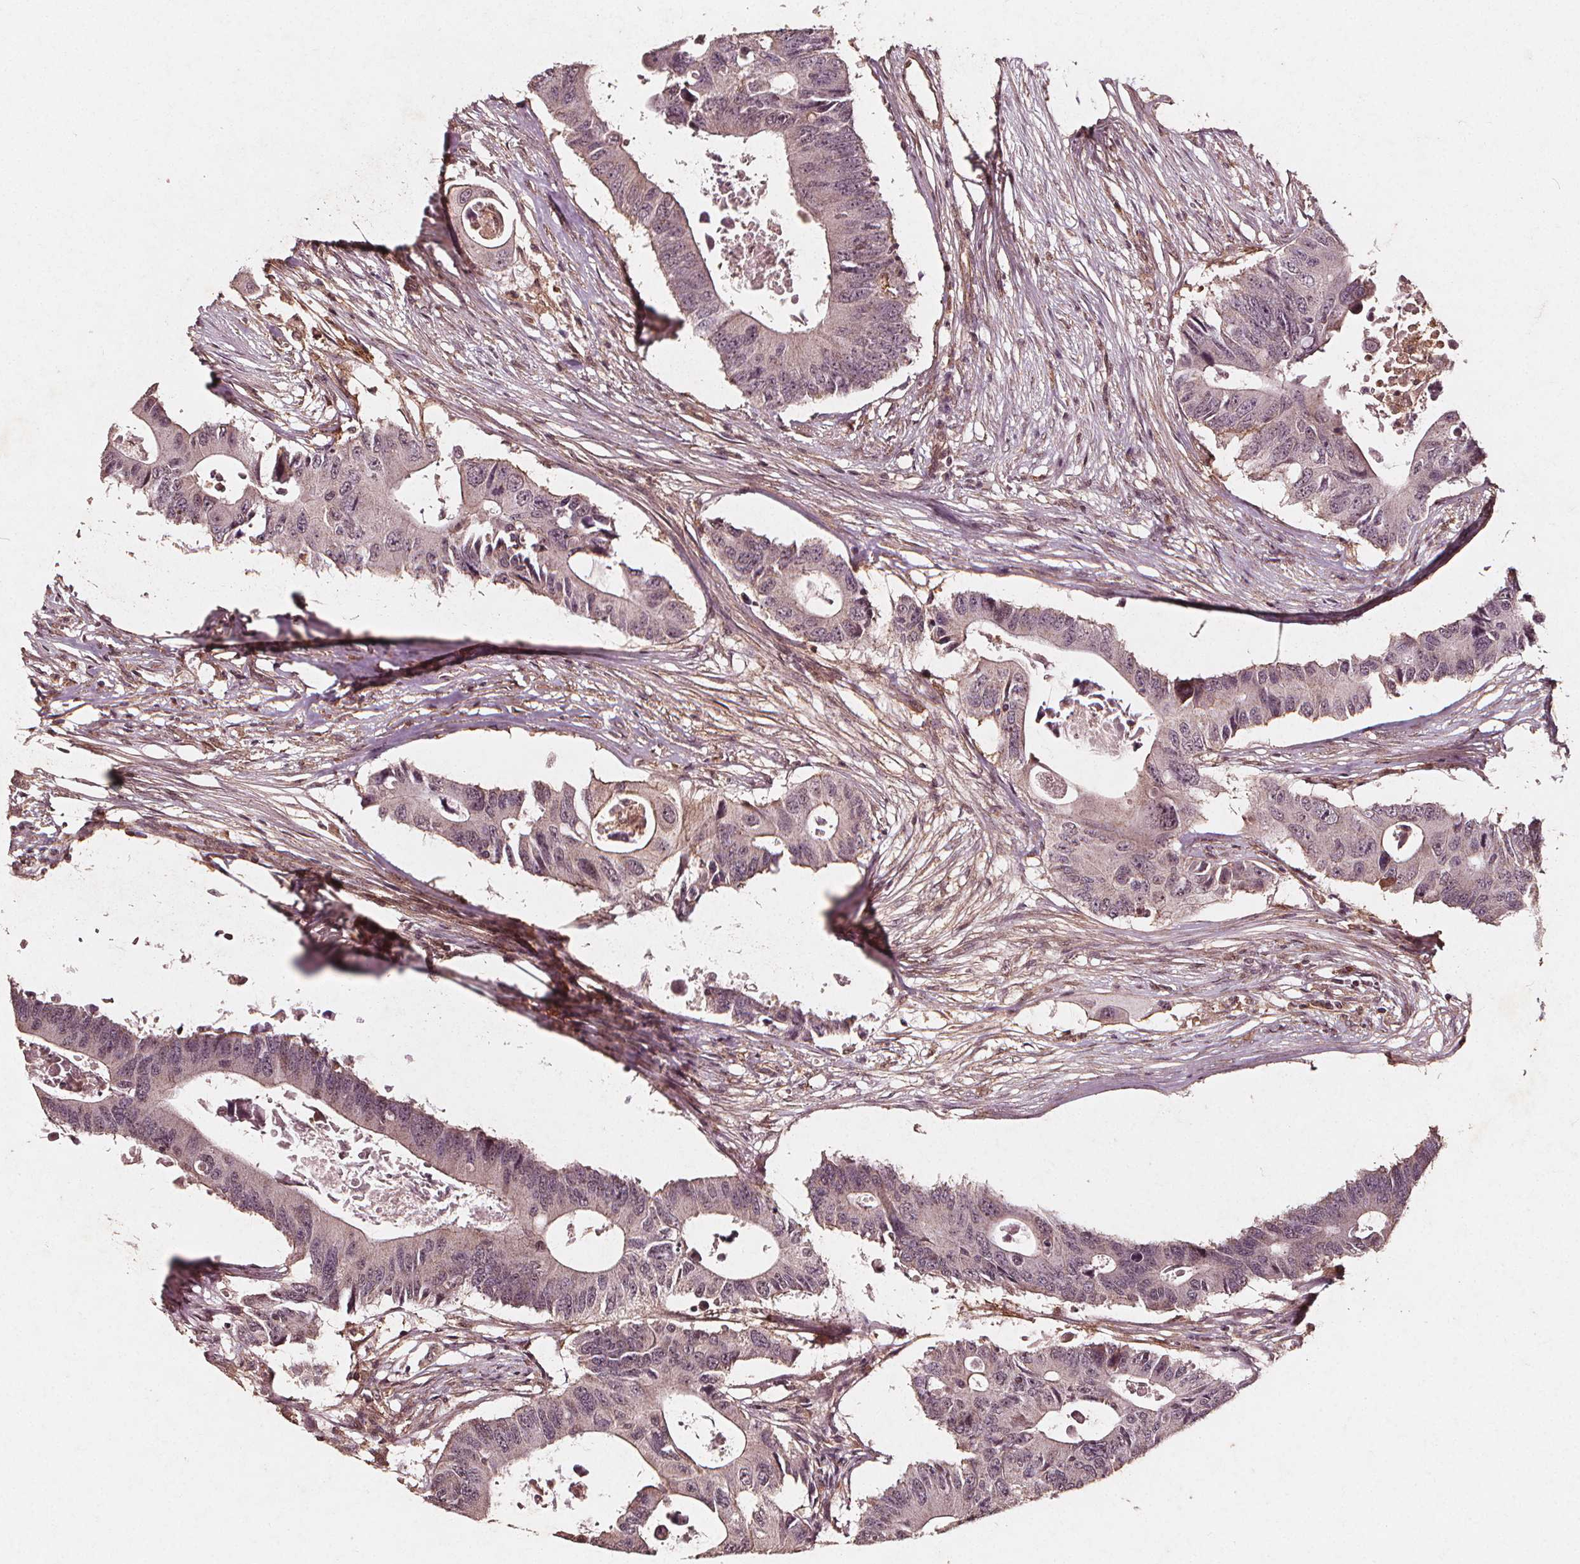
{"staining": {"intensity": "weak", "quantity": "<25%", "location": "cytoplasmic/membranous"}, "tissue": "colorectal cancer", "cell_type": "Tumor cells", "image_type": "cancer", "snomed": [{"axis": "morphology", "description": "Adenocarcinoma, NOS"}, {"axis": "topography", "description": "Colon"}], "caption": "The immunohistochemistry micrograph has no significant positivity in tumor cells of colorectal cancer (adenocarcinoma) tissue.", "gene": "ABCA1", "patient": {"sex": "male", "age": 71}}